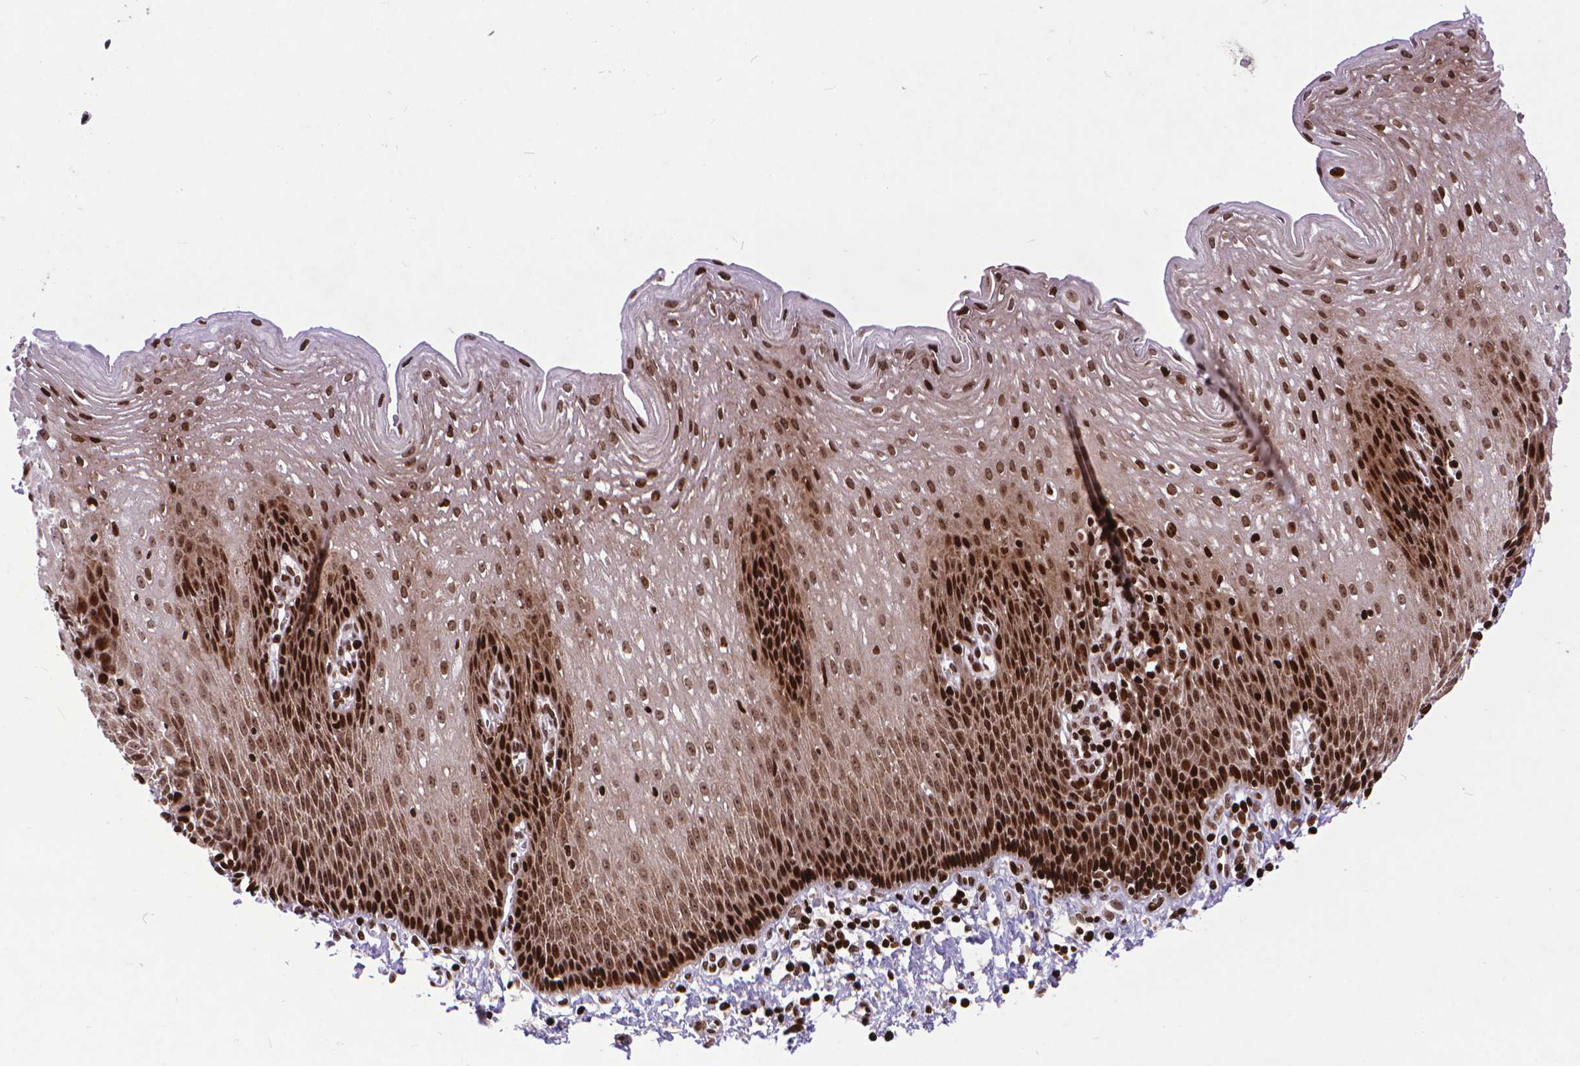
{"staining": {"intensity": "strong", "quantity": ">75%", "location": "cytoplasmic/membranous,nuclear"}, "tissue": "esophagus", "cell_type": "Squamous epithelial cells", "image_type": "normal", "snomed": [{"axis": "morphology", "description": "Normal tissue, NOS"}, {"axis": "topography", "description": "Esophagus"}], "caption": "Strong cytoplasmic/membranous,nuclear staining for a protein is appreciated in about >75% of squamous epithelial cells of benign esophagus using IHC.", "gene": "AMER1", "patient": {"sex": "female", "age": 64}}